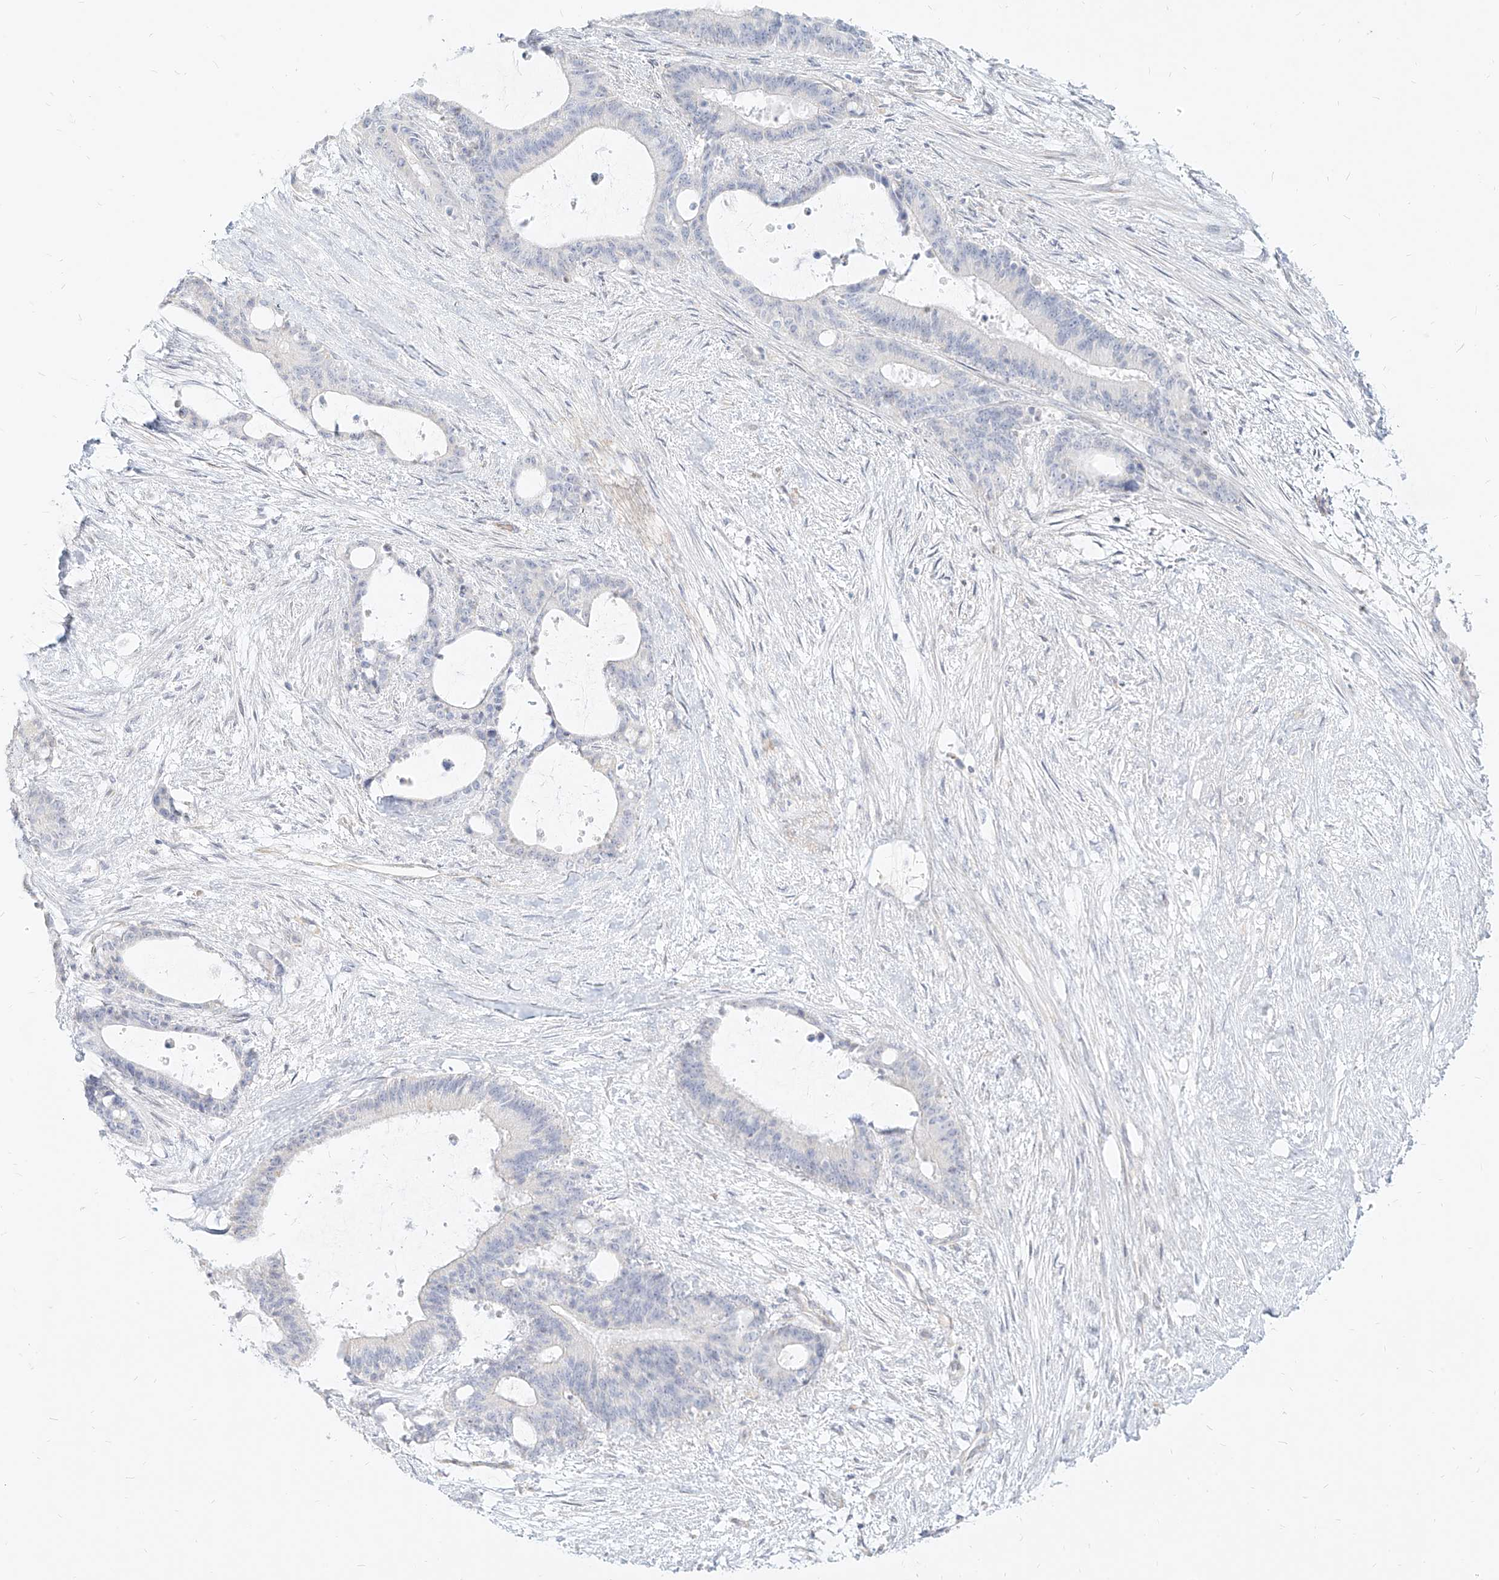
{"staining": {"intensity": "negative", "quantity": "none", "location": "none"}, "tissue": "liver cancer", "cell_type": "Tumor cells", "image_type": "cancer", "snomed": [{"axis": "morphology", "description": "Normal tissue, NOS"}, {"axis": "morphology", "description": "Cholangiocarcinoma"}, {"axis": "topography", "description": "Liver"}, {"axis": "topography", "description": "Peripheral nerve tissue"}], "caption": "The immunohistochemistry (IHC) micrograph has no significant staining in tumor cells of cholangiocarcinoma (liver) tissue.", "gene": "ITPKB", "patient": {"sex": "female", "age": 73}}